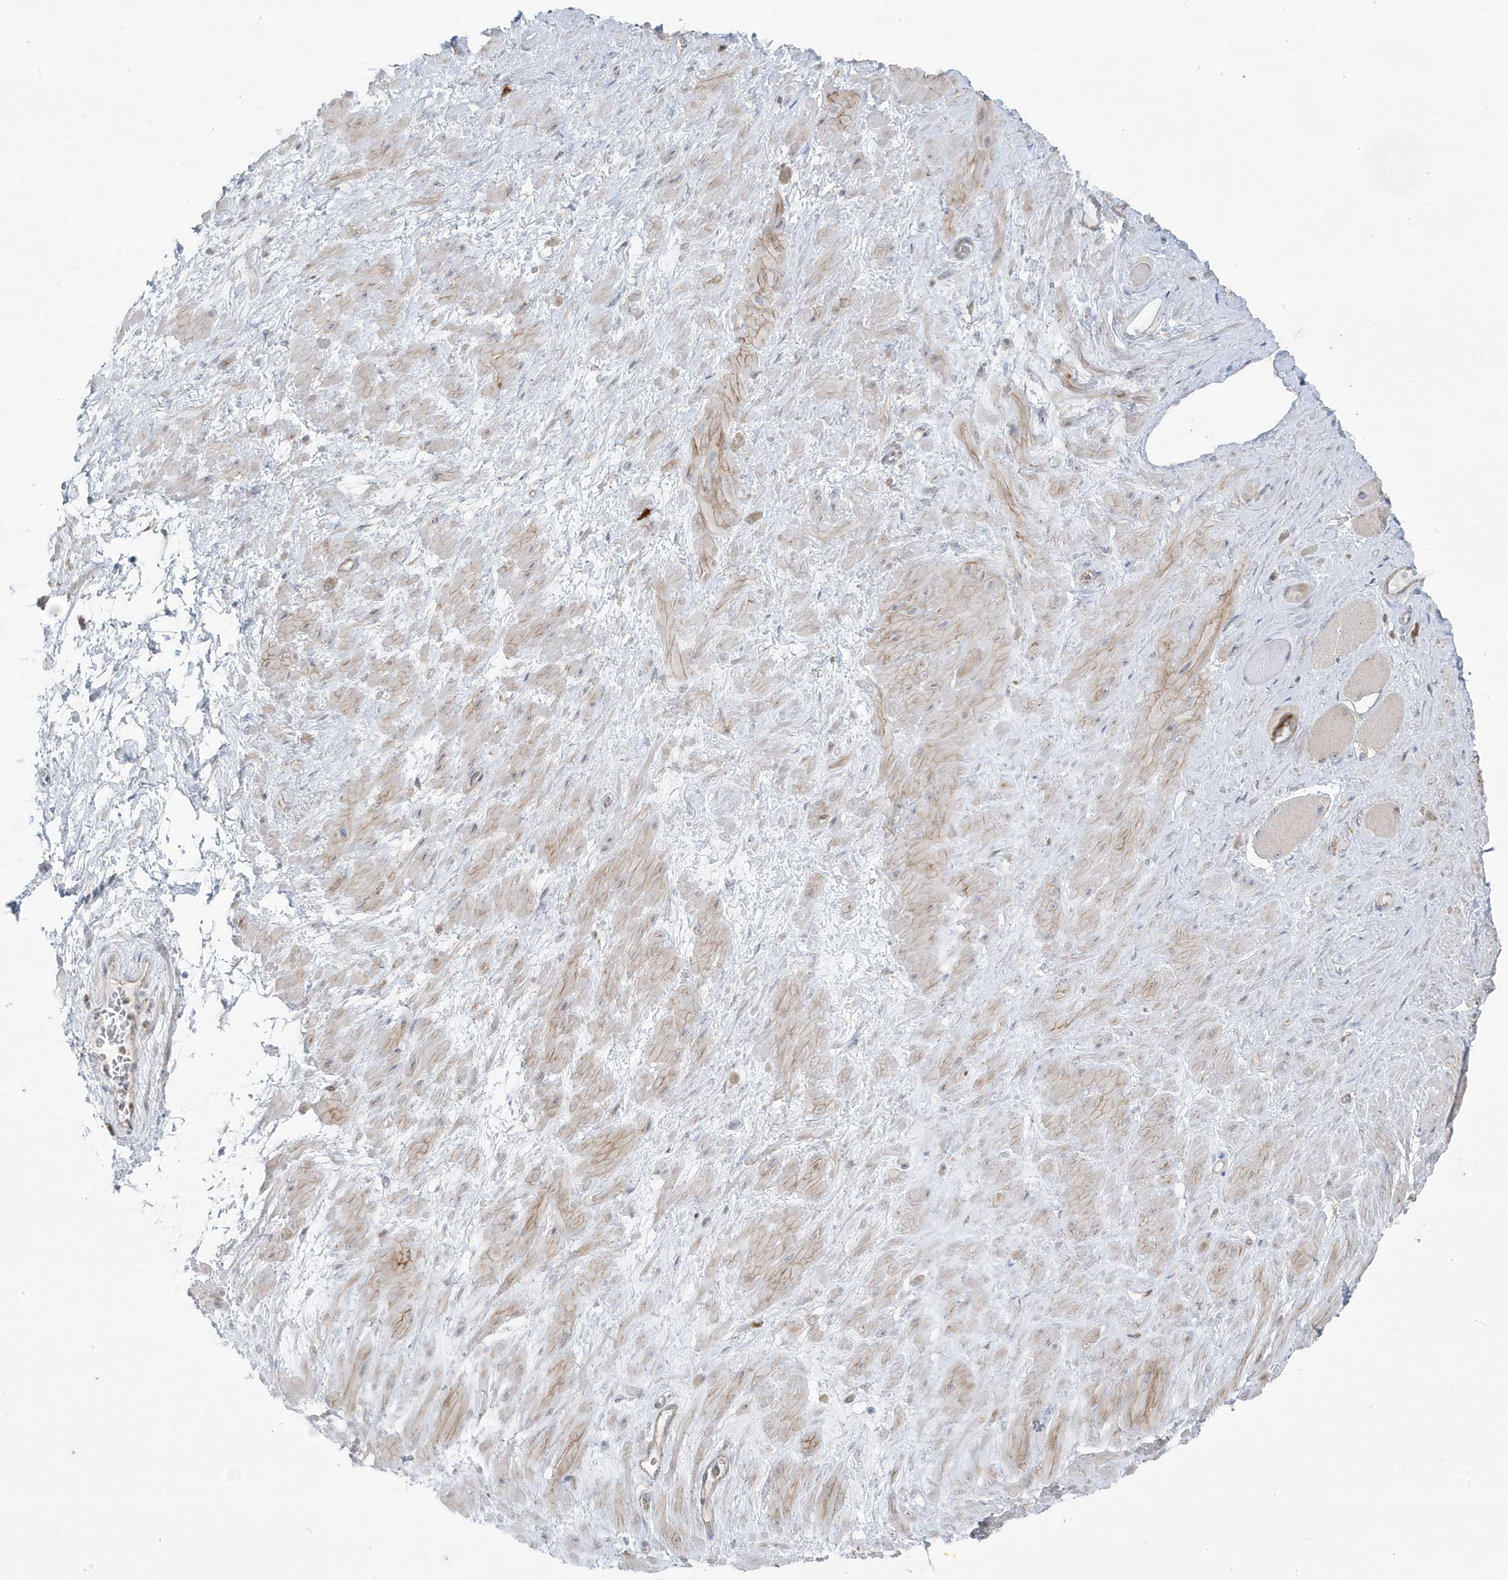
{"staining": {"intensity": "negative", "quantity": "none", "location": "none"}, "tissue": "adipose tissue", "cell_type": "Adipocytes", "image_type": "normal", "snomed": [{"axis": "morphology", "description": "Normal tissue, NOS"}, {"axis": "morphology", "description": "Adenocarcinoma, Low grade"}, {"axis": "topography", "description": "Prostate"}, {"axis": "topography", "description": "Peripheral nerve tissue"}], "caption": "Image shows no significant protein expression in adipocytes of normal adipose tissue. Brightfield microscopy of IHC stained with DAB (brown) and hematoxylin (blue), captured at high magnification.", "gene": "ZNF654", "patient": {"sex": "male", "age": 63}}